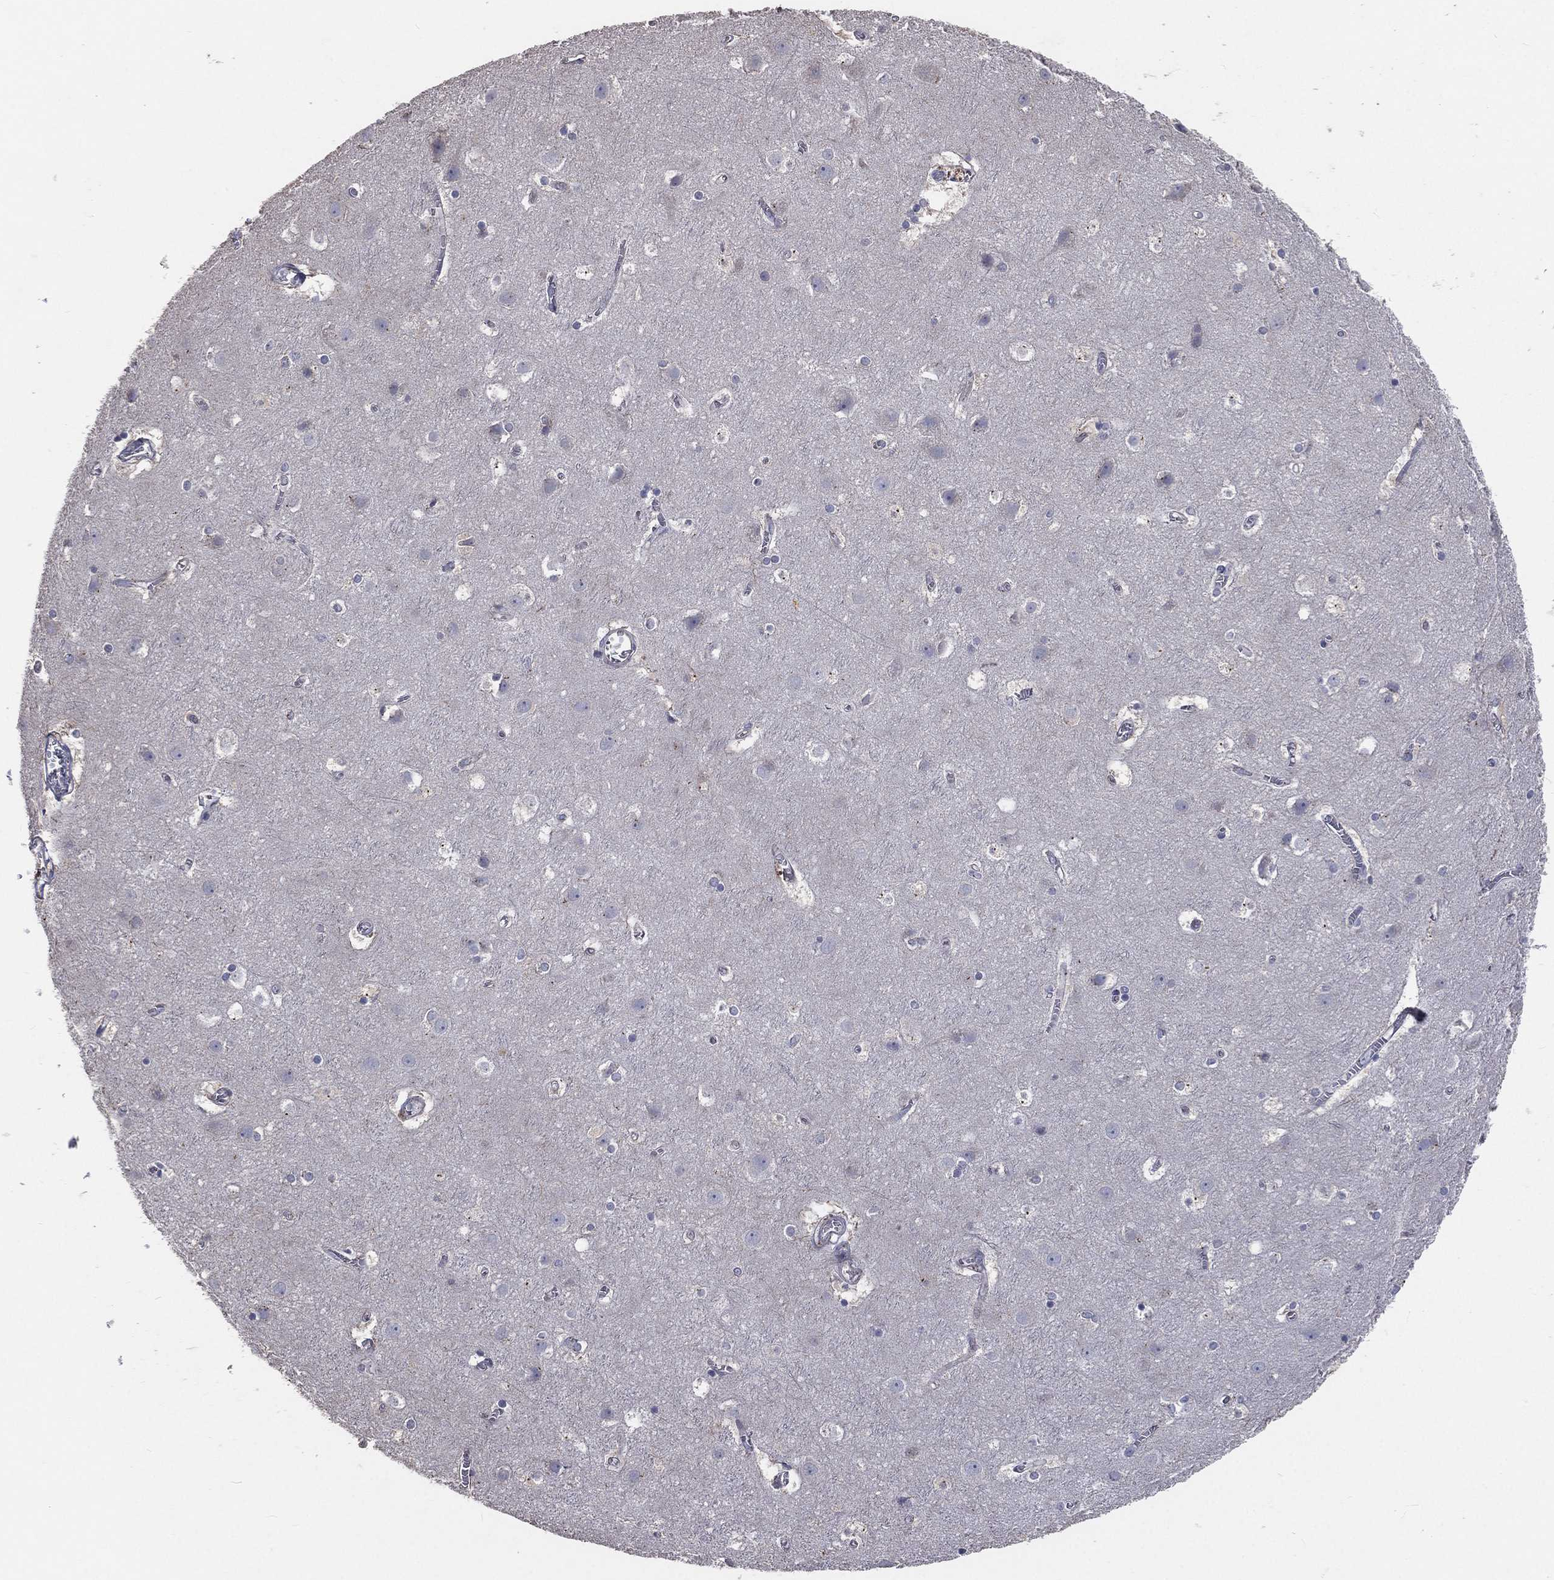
{"staining": {"intensity": "negative", "quantity": "none", "location": "none"}, "tissue": "cerebral cortex", "cell_type": "Endothelial cells", "image_type": "normal", "snomed": [{"axis": "morphology", "description": "Normal tissue, NOS"}, {"axis": "topography", "description": "Cerebral cortex"}], "caption": "The photomicrograph demonstrates no staining of endothelial cells in normal cerebral cortex. (IHC, brightfield microscopy, high magnification).", "gene": "CROCC", "patient": {"sex": "male", "age": 59}}